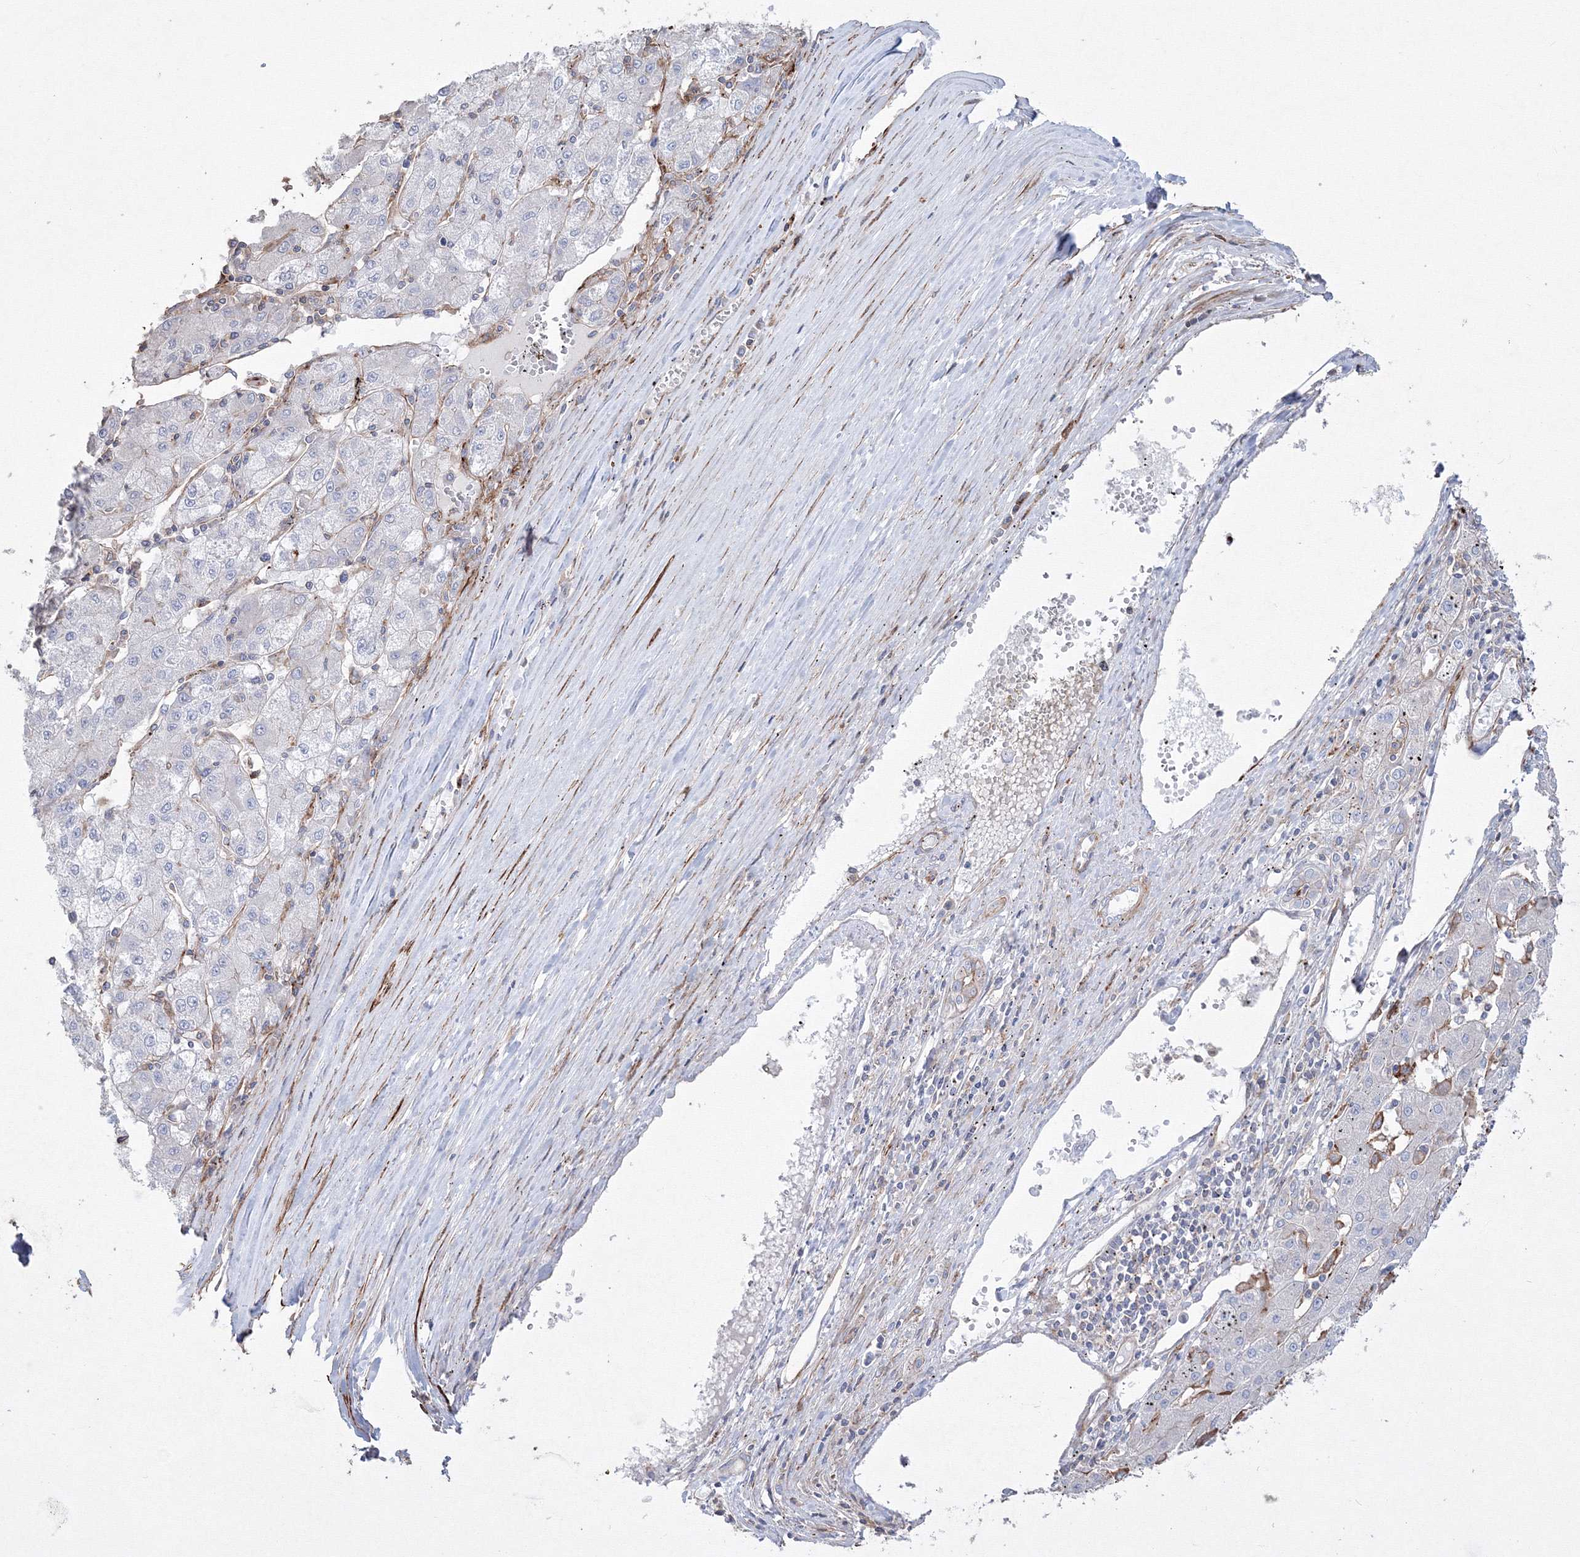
{"staining": {"intensity": "negative", "quantity": "none", "location": "none"}, "tissue": "liver cancer", "cell_type": "Tumor cells", "image_type": "cancer", "snomed": [{"axis": "morphology", "description": "Carcinoma, Hepatocellular, NOS"}, {"axis": "topography", "description": "Liver"}], "caption": "DAB immunohistochemical staining of hepatocellular carcinoma (liver) demonstrates no significant expression in tumor cells. (Stains: DAB (3,3'-diaminobenzidine) IHC with hematoxylin counter stain, Microscopy: brightfield microscopy at high magnification).", "gene": "GPR82", "patient": {"sex": "male", "age": 72}}